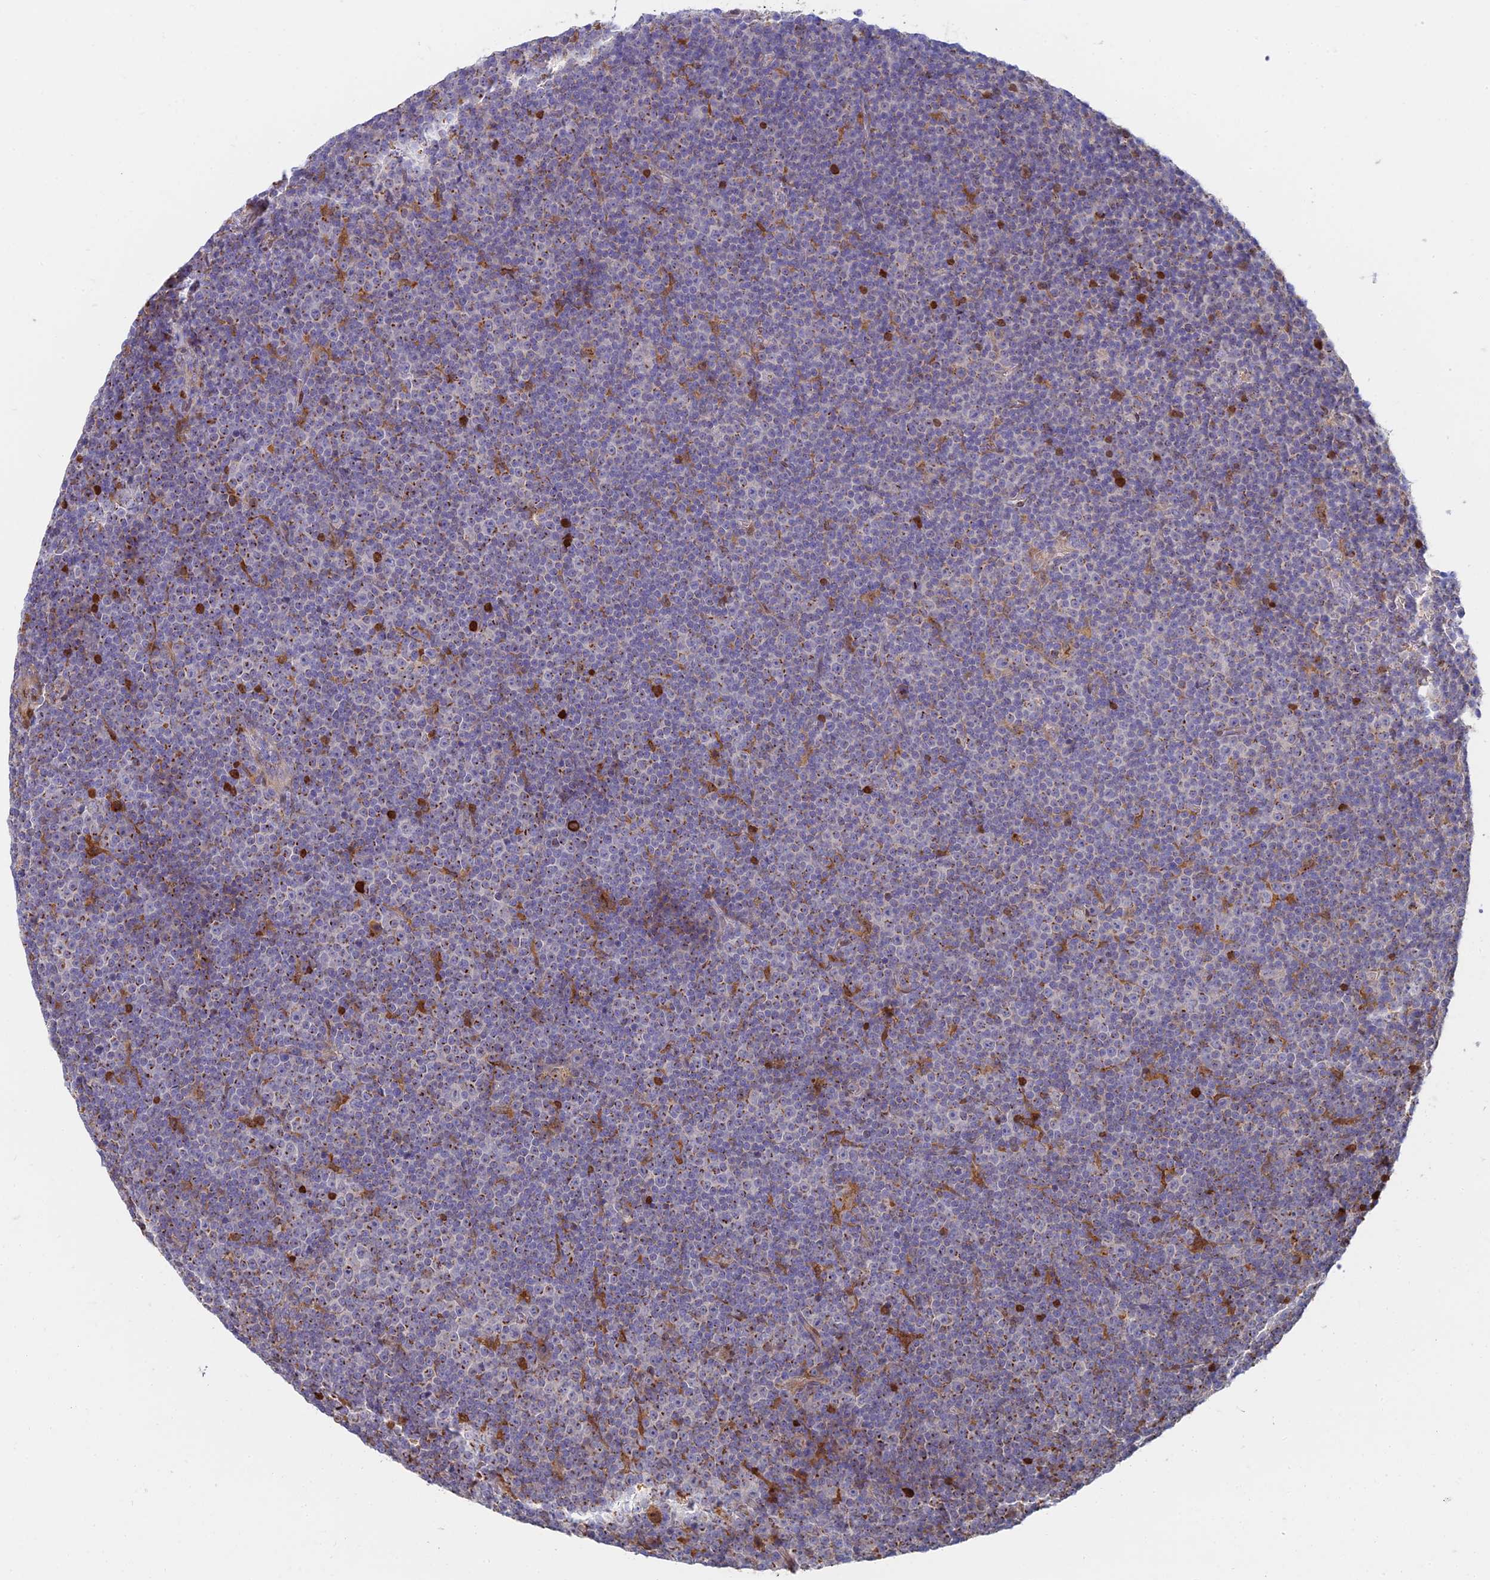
{"staining": {"intensity": "moderate", "quantity": "25%-75%", "location": "cytoplasmic/membranous"}, "tissue": "lymphoma", "cell_type": "Tumor cells", "image_type": "cancer", "snomed": [{"axis": "morphology", "description": "Malignant lymphoma, non-Hodgkin's type, Low grade"}, {"axis": "topography", "description": "Lymph node"}], "caption": "Brown immunohistochemical staining in human lymphoma demonstrates moderate cytoplasmic/membranous expression in about 25%-75% of tumor cells.", "gene": "HS2ST1", "patient": {"sex": "female", "age": 67}}